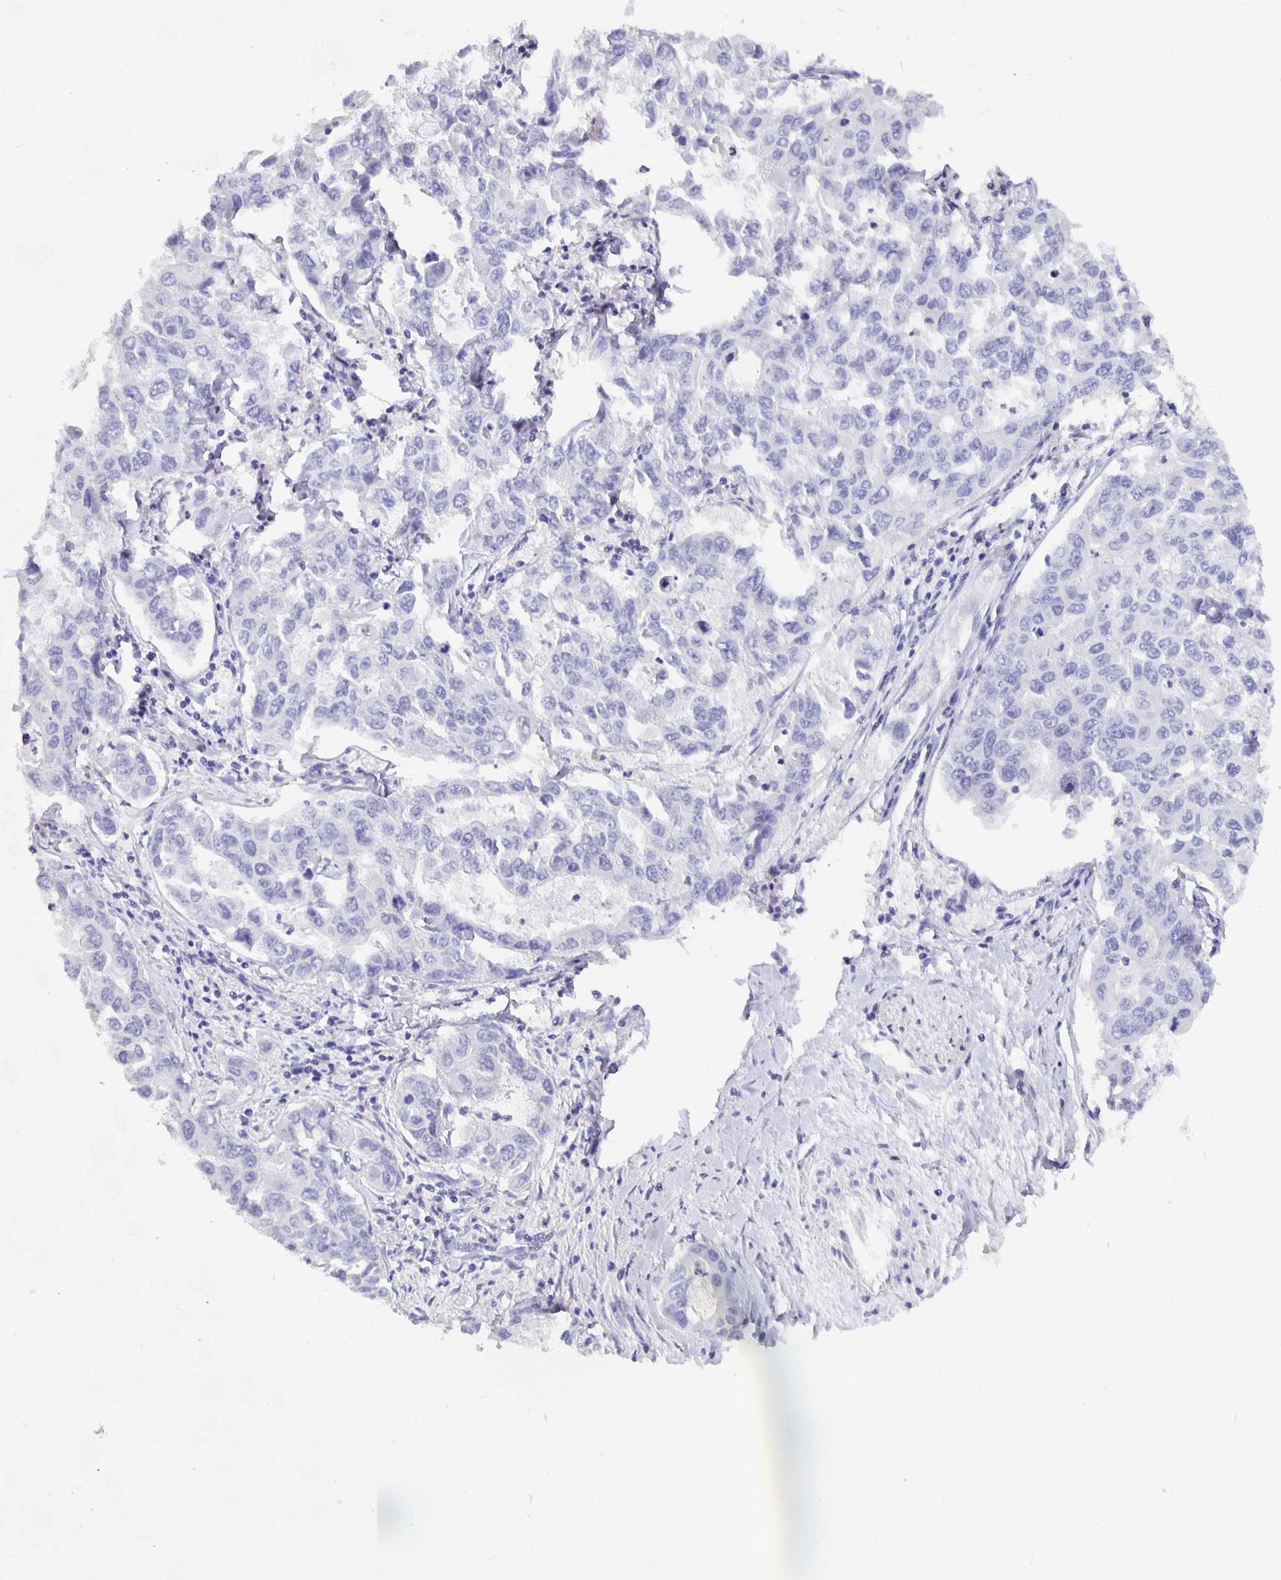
{"staining": {"intensity": "negative", "quantity": "none", "location": "none"}, "tissue": "lung cancer", "cell_type": "Tumor cells", "image_type": "cancer", "snomed": [{"axis": "morphology", "description": "Adenocarcinoma, NOS"}, {"axis": "topography", "description": "Lung"}], "caption": "This micrograph is of lung cancer stained with immunohistochemistry to label a protein in brown with the nuclei are counter-stained blue. There is no expression in tumor cells.", "gene": "CFAP74", "patient": {"sex": "male", "age": 64}}